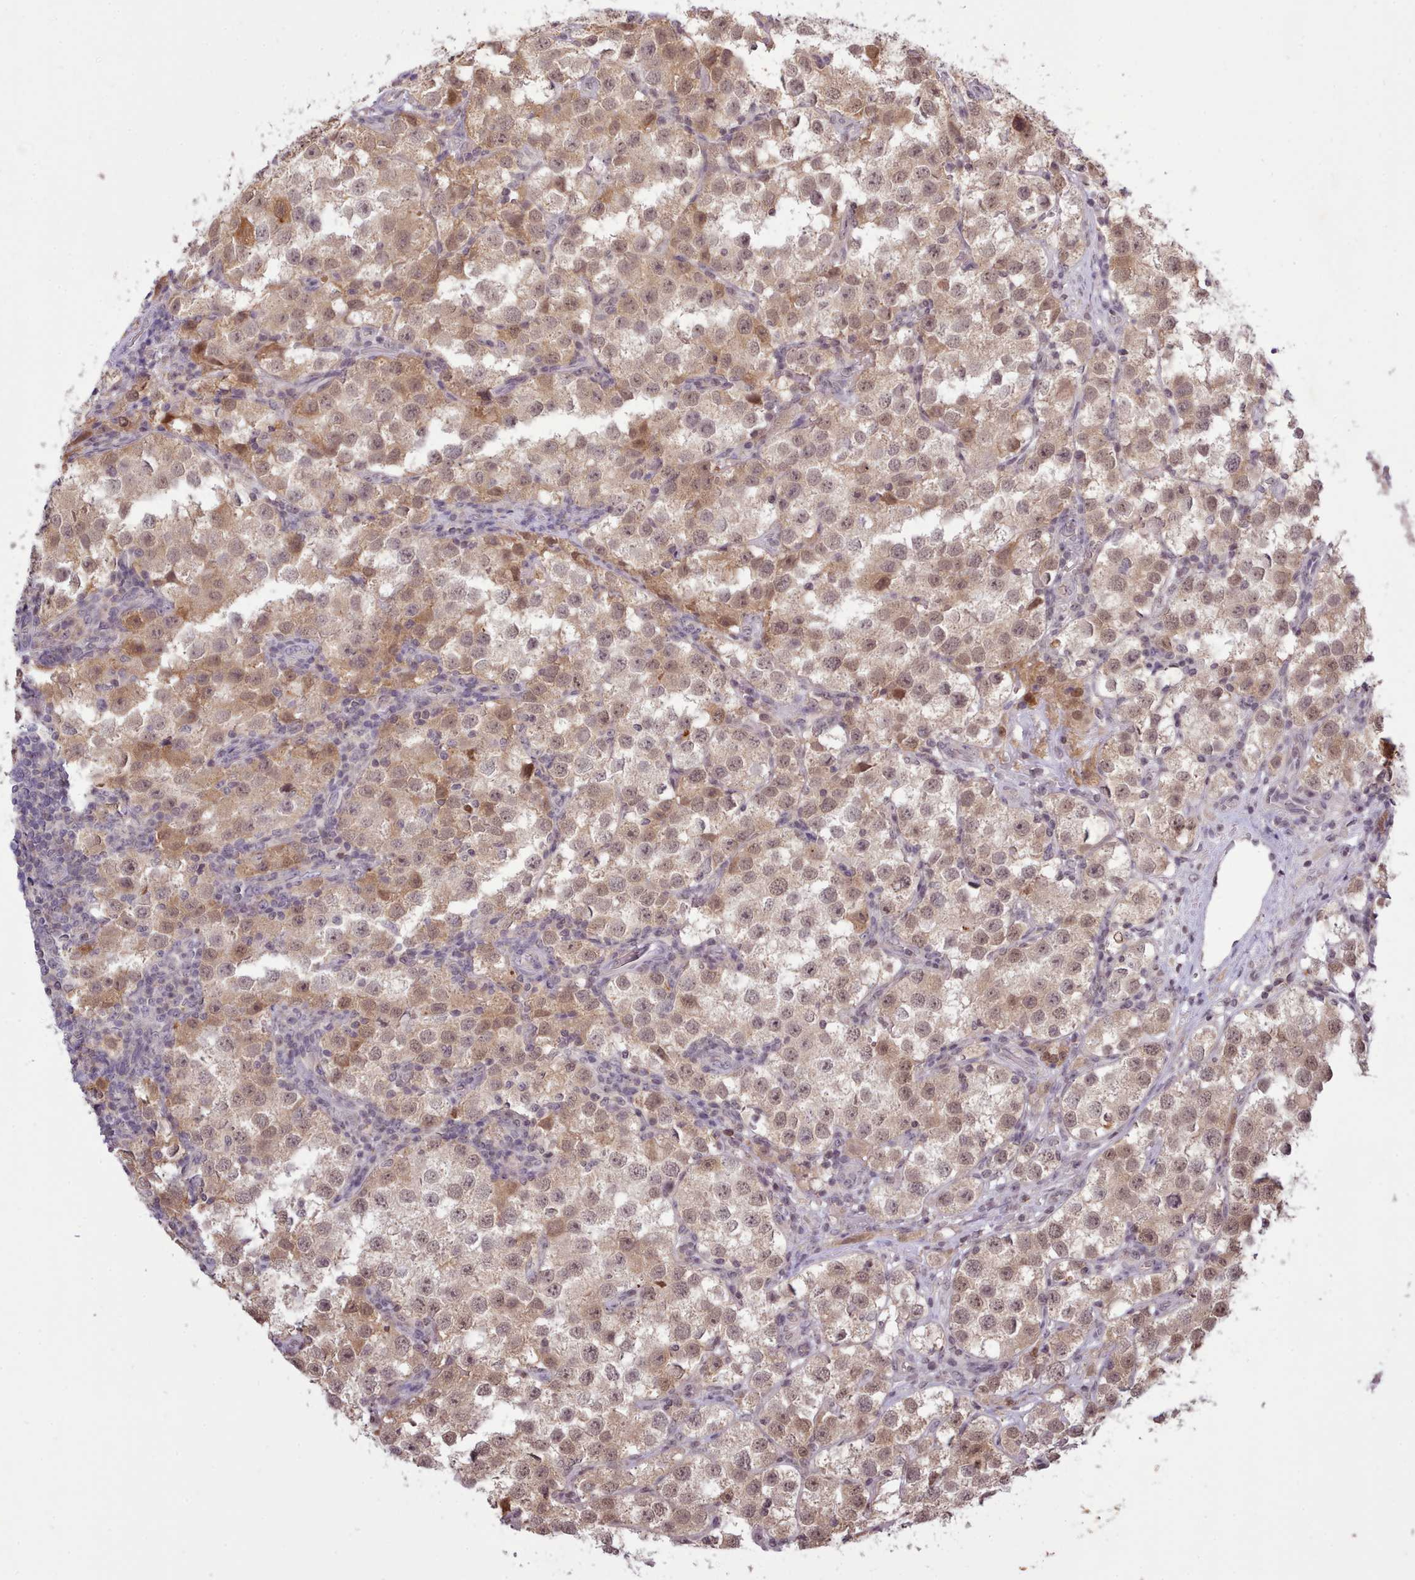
{"staining": {"intensity": "moderate", "quantity": ">75%", "location": "cytoplasmic/membranous,nuclear"}, "tissue": "testis cancer", "cell_type": "Tumor cells", "image_type": "cancer", "snomed": [{"axis": "morphology", "description": "Seminoma, NOS"}, {"axis": "topography", "description": "Testis"}], "caption": "Brown immunohistochemical staining in human testis cancer displays moderate cytoplasmic/membranous and nuclear staining in about >75% of tumor cells. (Stains: DAB (3,3'-diaminobenzidine) in brown, nuclei in blue, Microscopy: brightfield microscopy at high magnification).", "gene": "ARL17A", "patient": {"sex": "male", "age": 37}}